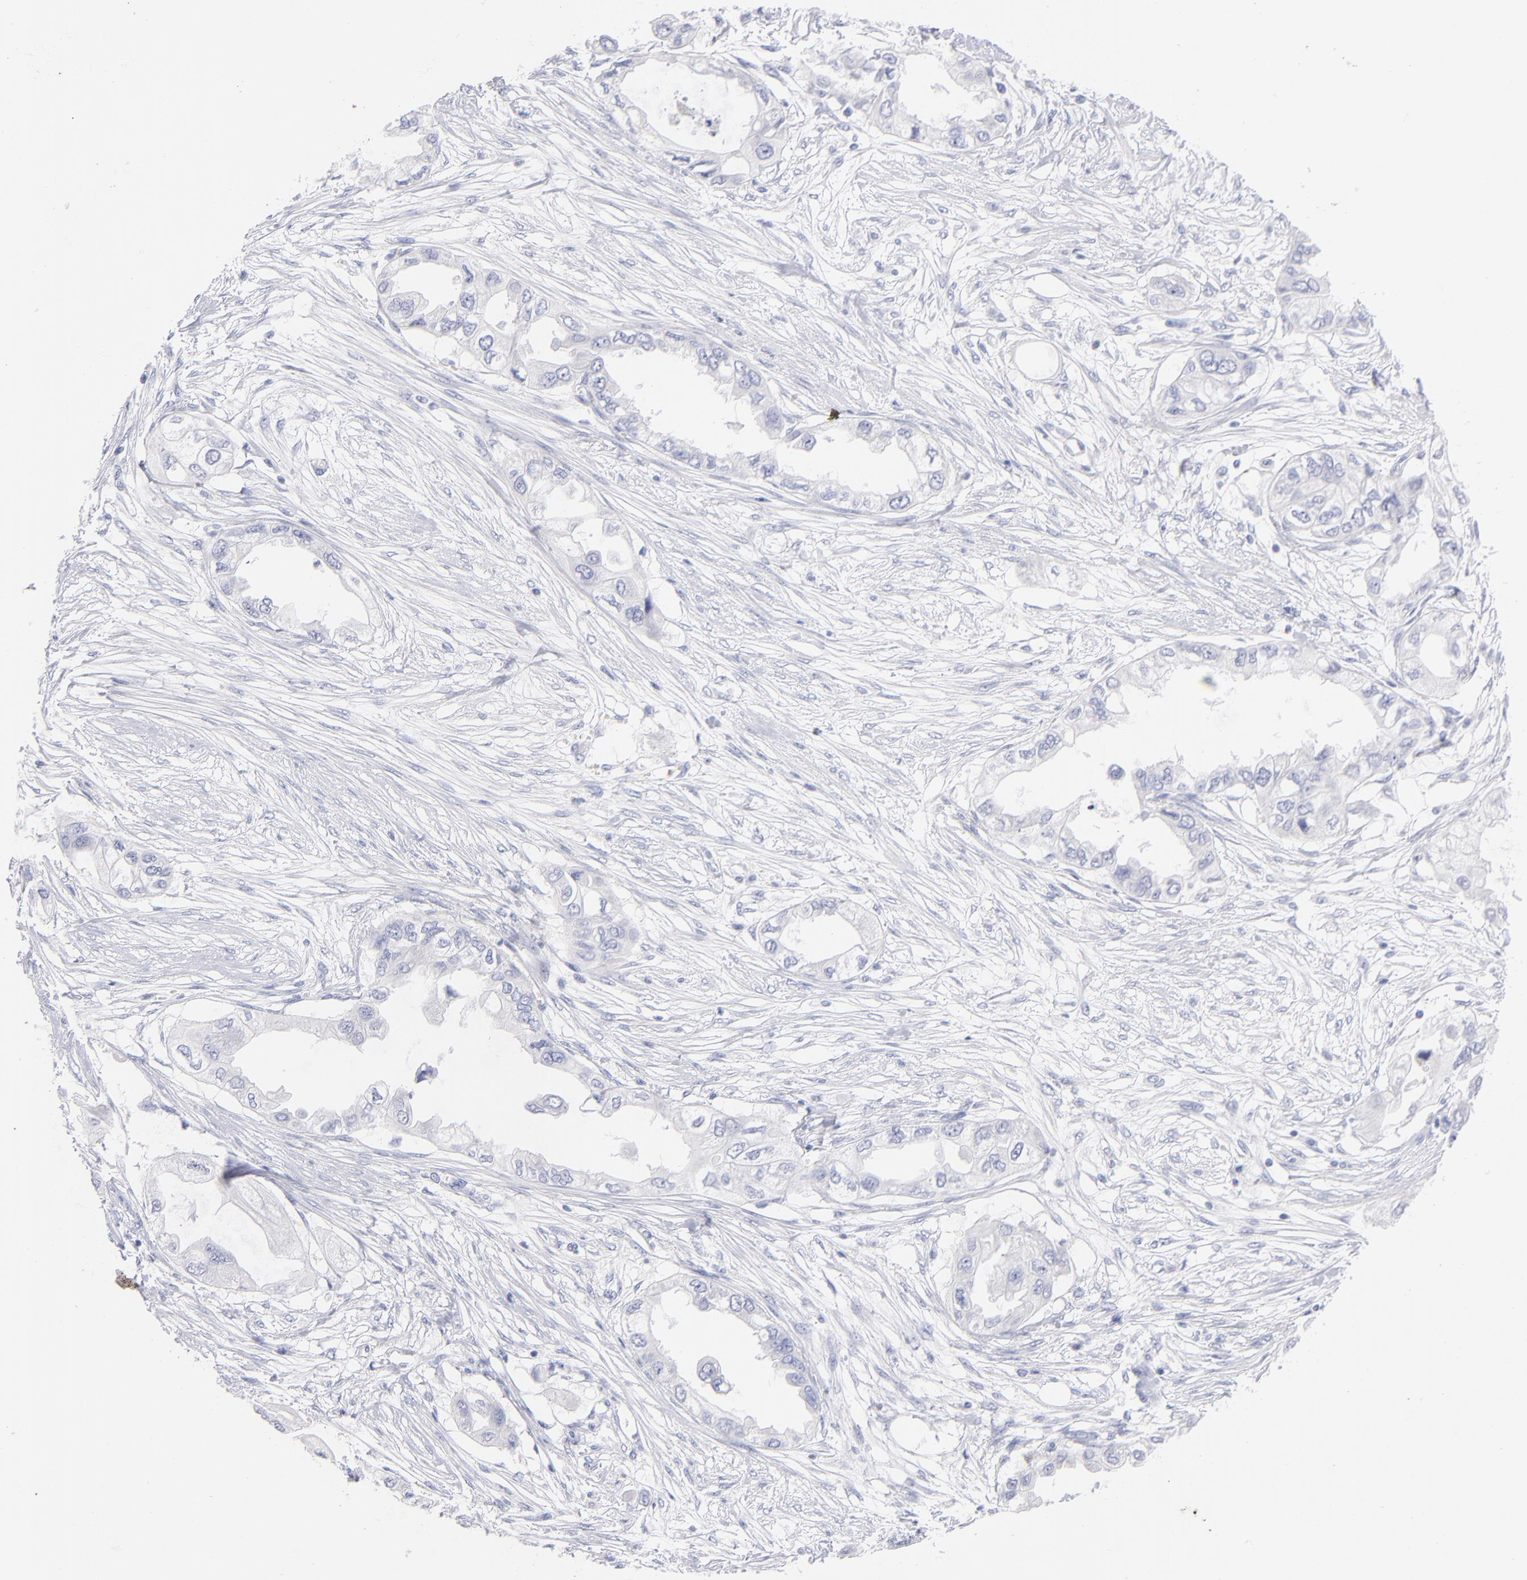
{"staining": {"intensity": "negative", "quantity": "none", "location": "none"}, "tissue": "endometrial cancer", "cell_type": "Tumor cells", "image_type": "cancer", "snomed": [{"axis": "morphology", "description": "Adenocarcinoma, NOS"}, {"axis": "topography", "description": "Endometrium"}], "caption": "IHC micrograph of human endometrial adenocarcinoma stained for a protein (brown), which displays no staining in tumor cells.", "gene": "SCGN", "patient": {"sex": "female", "age": 67}}